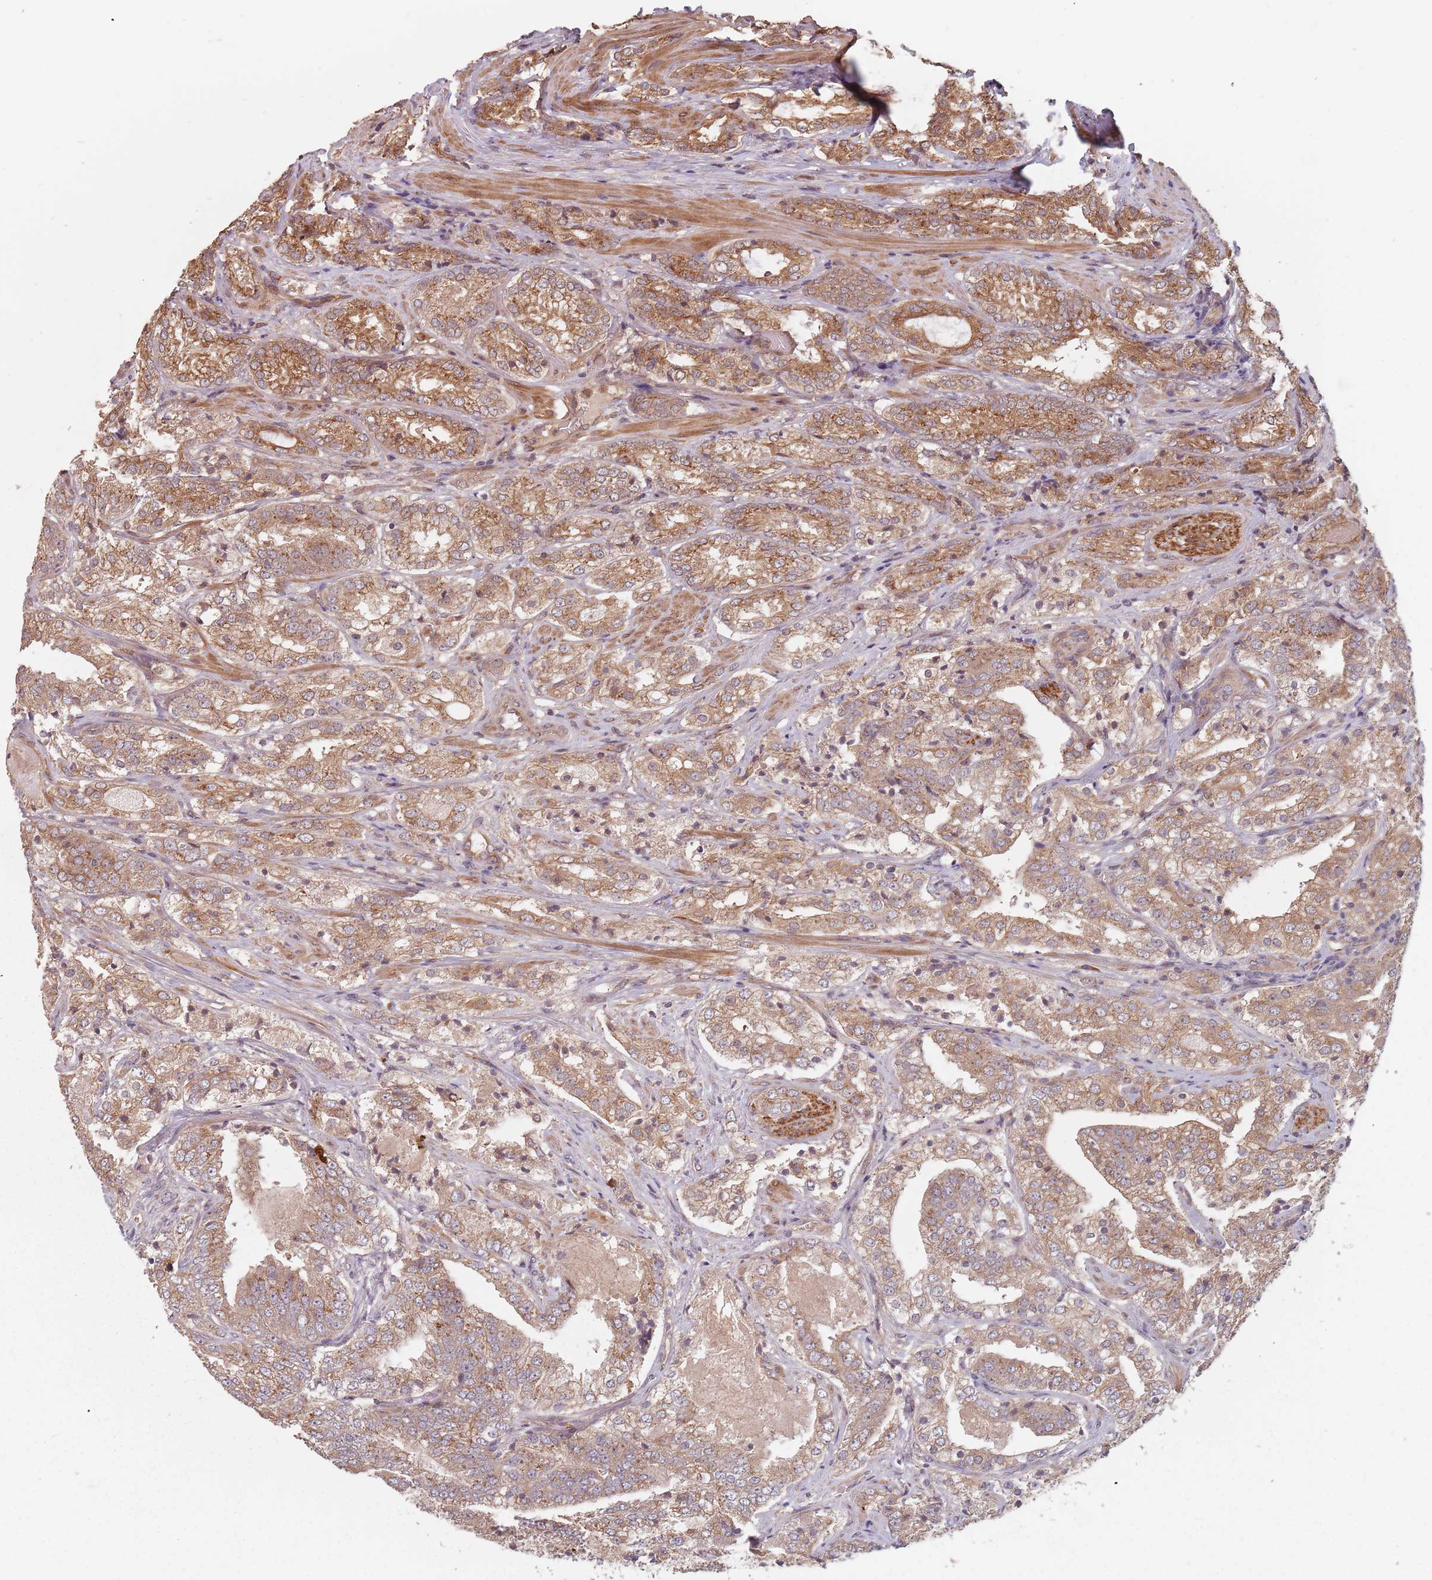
{"staining": {"intensity": "moderate", "quantity": ">75%", "location": "cytoplasmic/membranous"}, "tissue": "prostate cancer", "cell_type": "Tumor cells", "image_type": "cancer", "snomed": [{"axis": "morphology", "description": "Adenocarcinoma, High grade"}, {"axis": "topography", "description": "Prostate"}], "caption": "IHC micrograph of neoplastic tissue: human prostate cancer (adenocarcinoma (high-grade)) stained using IHC displays medium levels of moderate protein expression localized specifically in the cytoplasmic/membranous of tumor cells, appearing as a cytoplasmic/membranous brown color.", "gene": "C3orf14", "patient": {"sex": "male", "age": 63}}